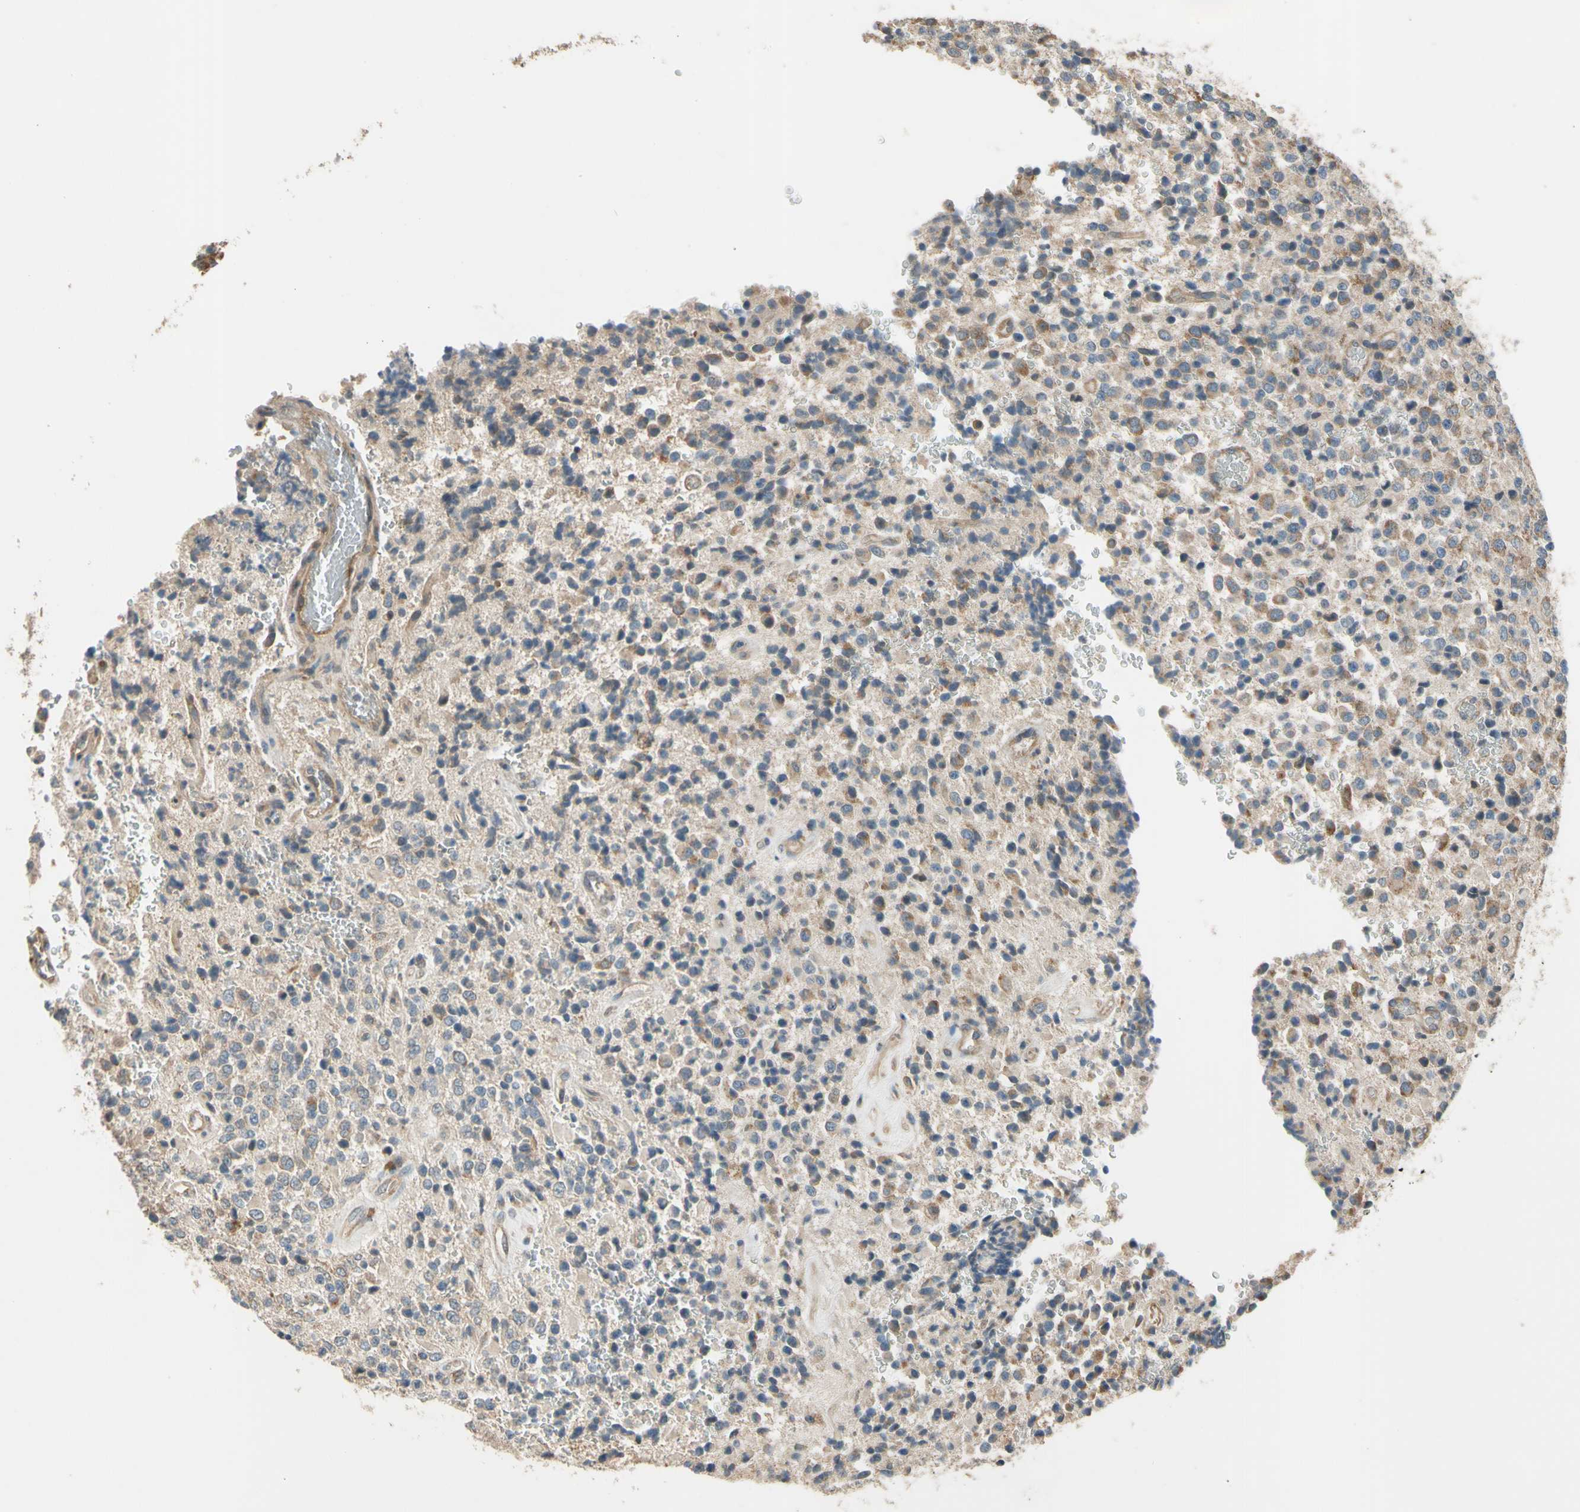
{"staining": {"intensity": "moderate", "quantity": ">75%", "location": "cytoplasmic/membranous"}, "tissue": "glioma", "cell_type": "Tumor cells", "image_type": "cancer", "snomed": [{"axis": "morphology", "description": "Glioma, malignant, High grade"}, {"axis": "topography", "description": "pancreas cauda"}], "caption": "Malignant glioma (high-grade) stained for a protein (brown) displays moderate cytoplasmic/membranous positive positivity in about >75% of tumor cells.", "gene": "EFNB2", "patient": {"sex": "male", "age": 60}}